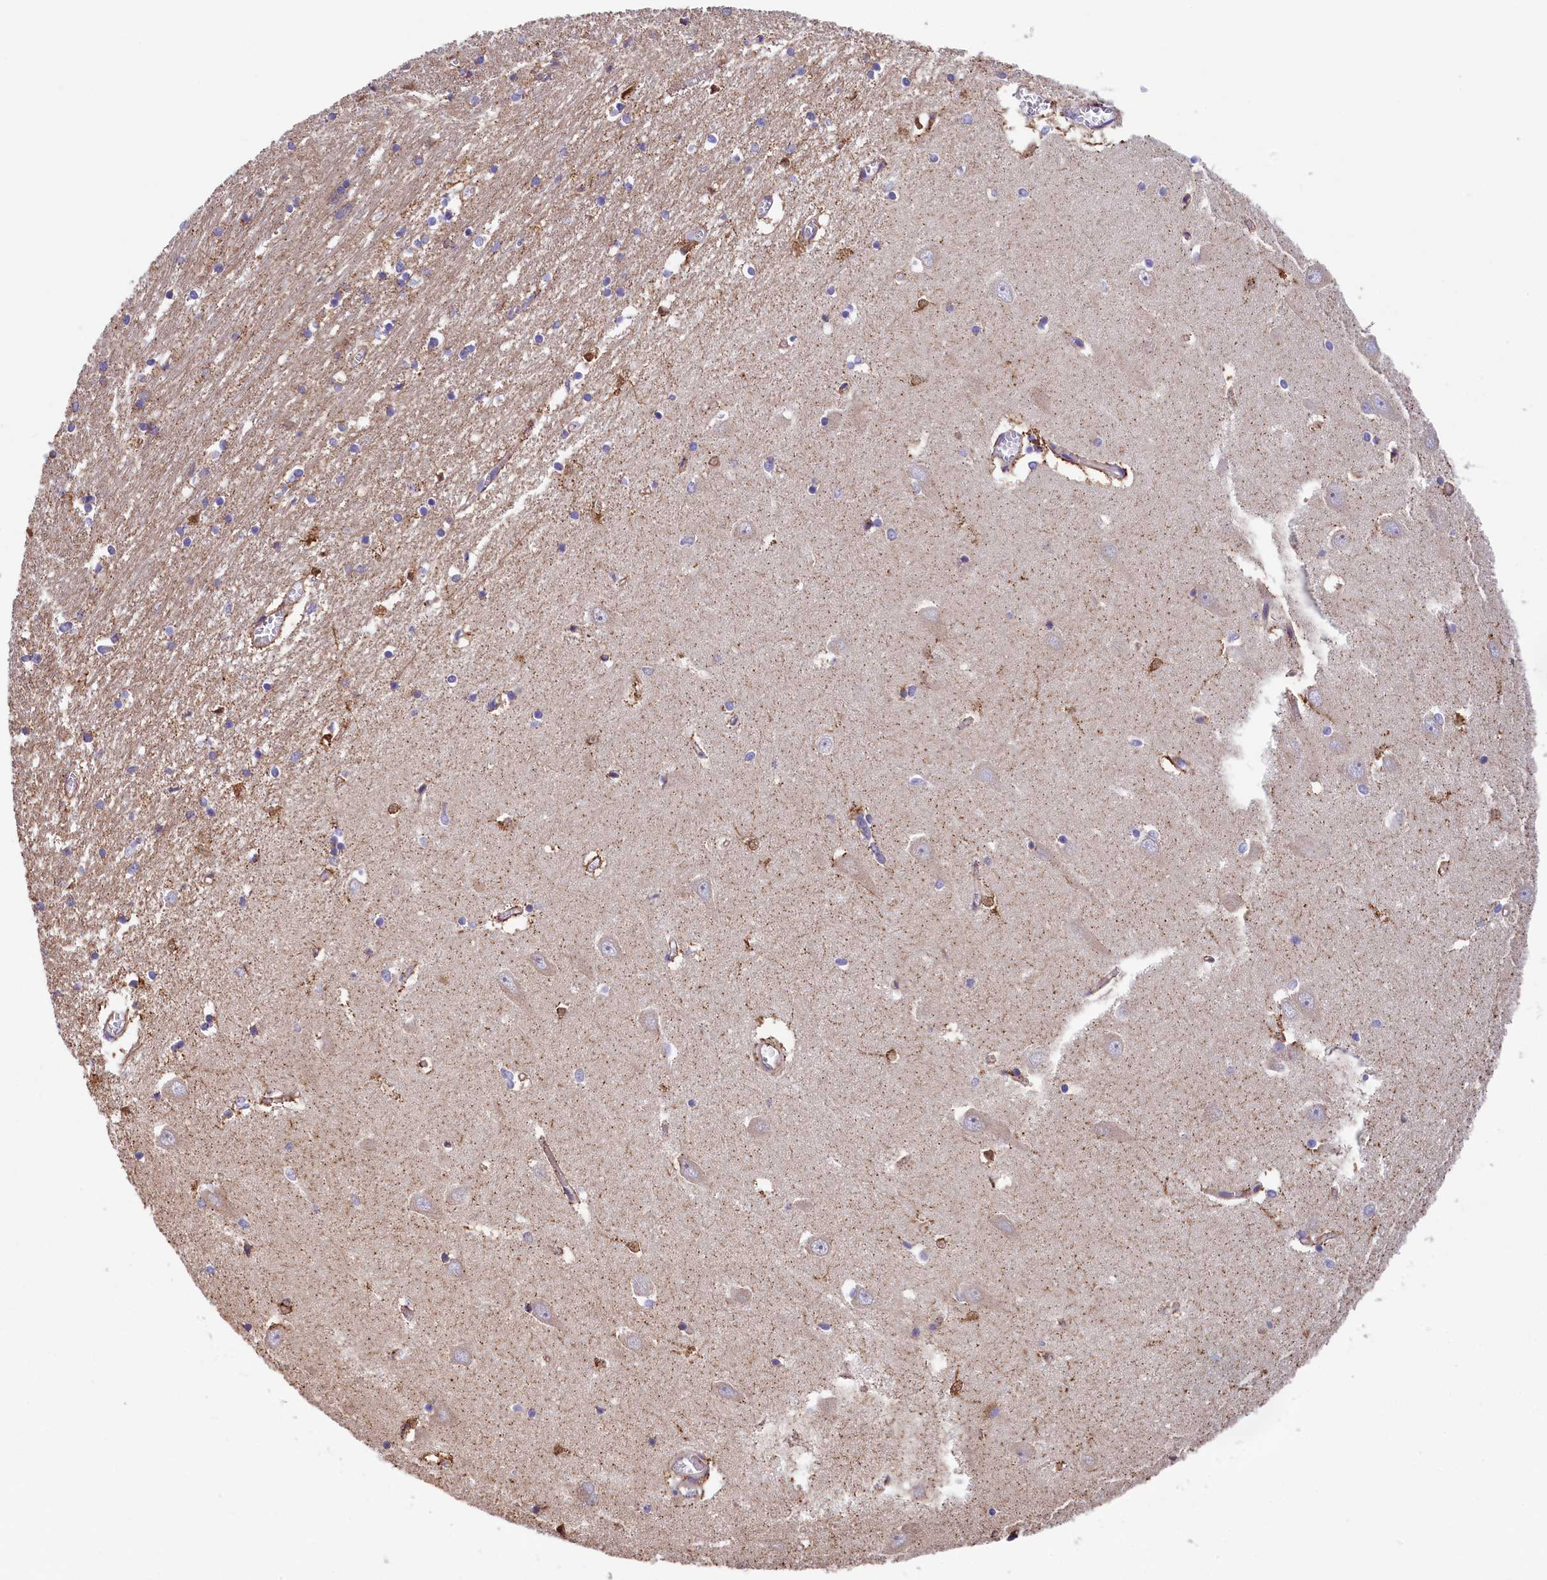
{"staining": {"intensity": "moderate", "quantity": "<25%", "location": "cytoplasmic/membranous,nuclear"}, "tissue": "hippocampus", "cell_type": "Glial cells", "image_type": "normal", "snomed": [{"axis": "morphology", "description": "Normal tissue, NOS"}, {"axis": "topography", "description": "Hippocampus"}], "caption": "Immunohistochemical staining of benign human hippocampus demonstrates low levels of moderate cytoplasmic/membranous,nuclear staining in about <25% of glial cells.", "gene": "GATB", "patient": {"sex": "male", "age": 70}}